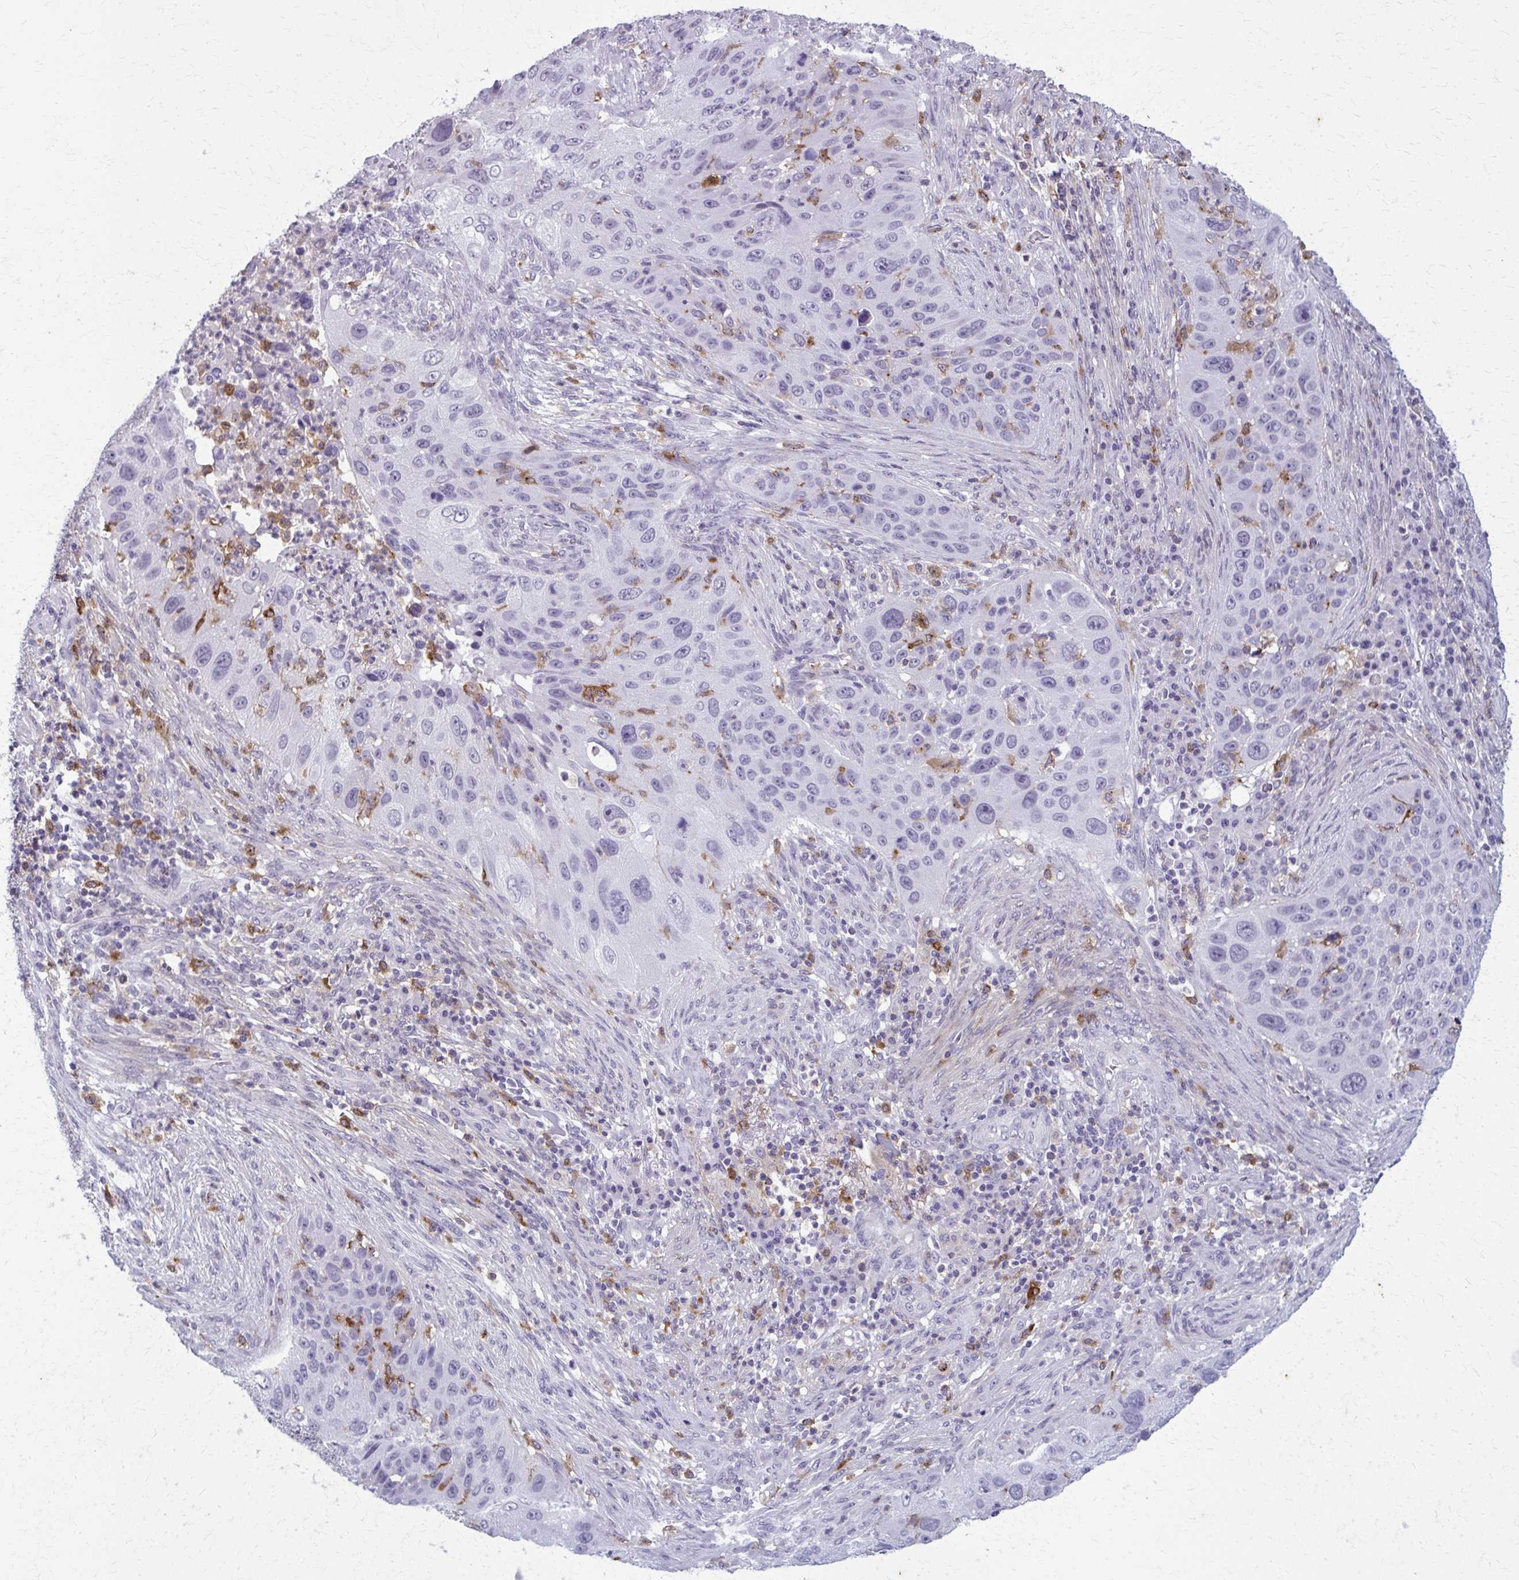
{"staining": {"intensity": "negative", "quantity": "none", "location": "none"}, "tissue": "lung cancer", "cell_type": "Tumor cells", "image_type": "cancer", "snomed": [{"axis": "morphology", "description": "Squamous cell carcinoma, NOS"}, {"axis": "topography", "description": "Lung"}], "caption": "DAB (3,3'-diaminobenzidine) immunohistochemical staining of squamous cell carcinoma (lung) demonstrates no significant positivity in tumor cells. (Brightfield microscopy of DAB immunohistochemistry at high magnification).", "gene": "CARD9", "patient": {"sex": "male", "age": 63}}